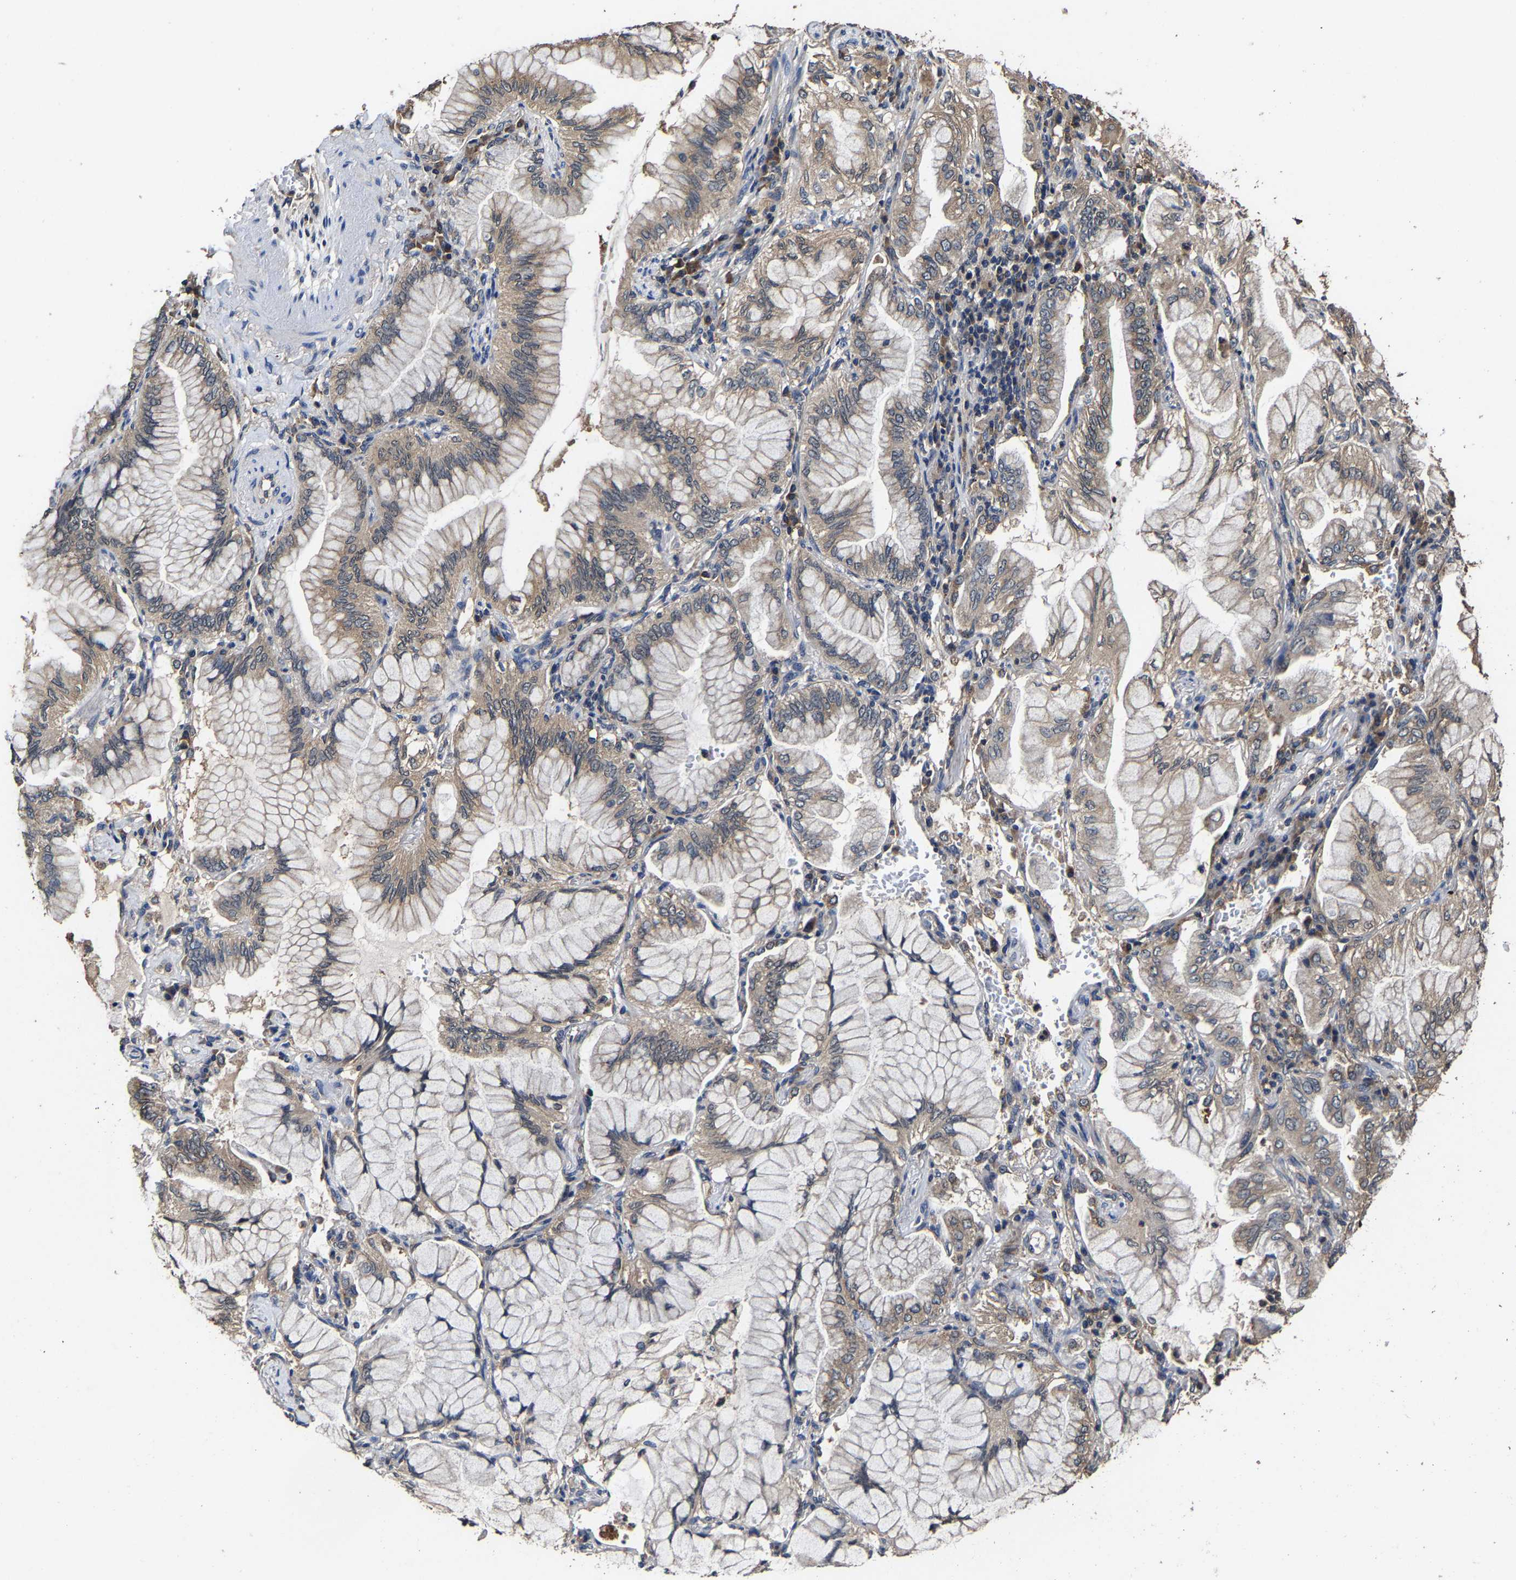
{"staining": {"intensity": "weak", "quantity": ">75%", "location": "cytoplasmic/membranous"}, "tissue": "lung cancer", "cell_type": "Tumor cells", "image_type": "cancer", "snomed": [{"axis": "morphology", "description": "Adenocarcinoma, NOS"}, {"axis": "topography", "description": "Lung"}], "caption": "A brown stain labels weak cytoplasmic/membranous expression of a protein in lung cancer tumor cells.", "gene": "EBAG9", "patient": {"sex": "female", "age": 70}}